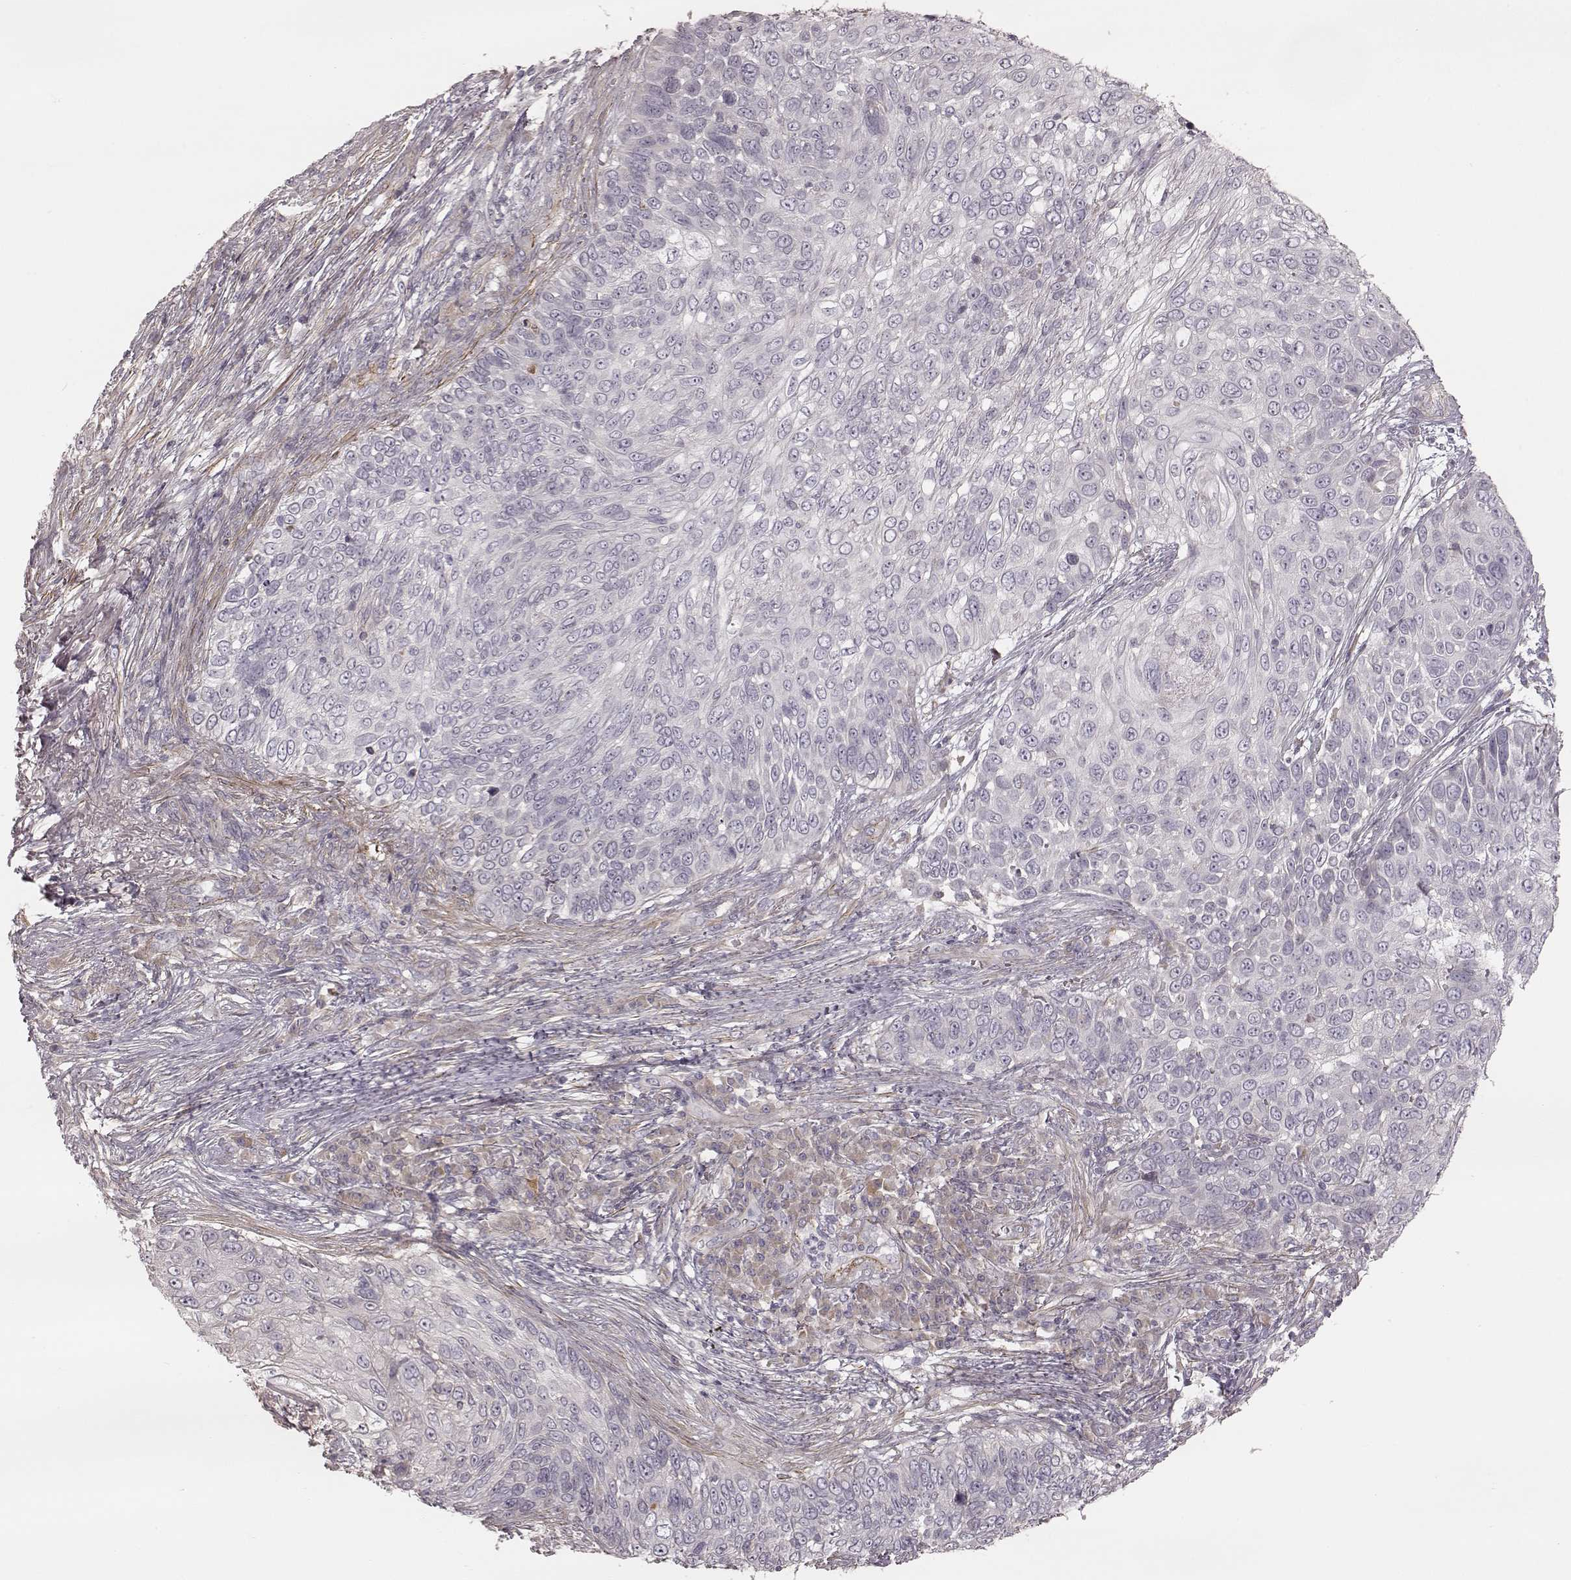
{"staining": {"intensity": "negative", "quantity": "none", "location": "none"}, "tissue": "skin cancer", "cell_type": "Tumor cells", "image_type": "cancer", "snomed": [{"axis": "morphology", "description": "Squamous cell carcinoma, NOS"}, {"axis": "topography", "description": "Skin"}], "caption": "High magnification brightfield microscopy of squamous cell carcinoma (skin) stained with DAB (3,3'-diaminobenzidine) (brown) and counterstained with hematoxylin (blue): tumor cells show no significant positivity.", "gene": "KCNJ9", "patient": {"sex": "male", "age": 92}}